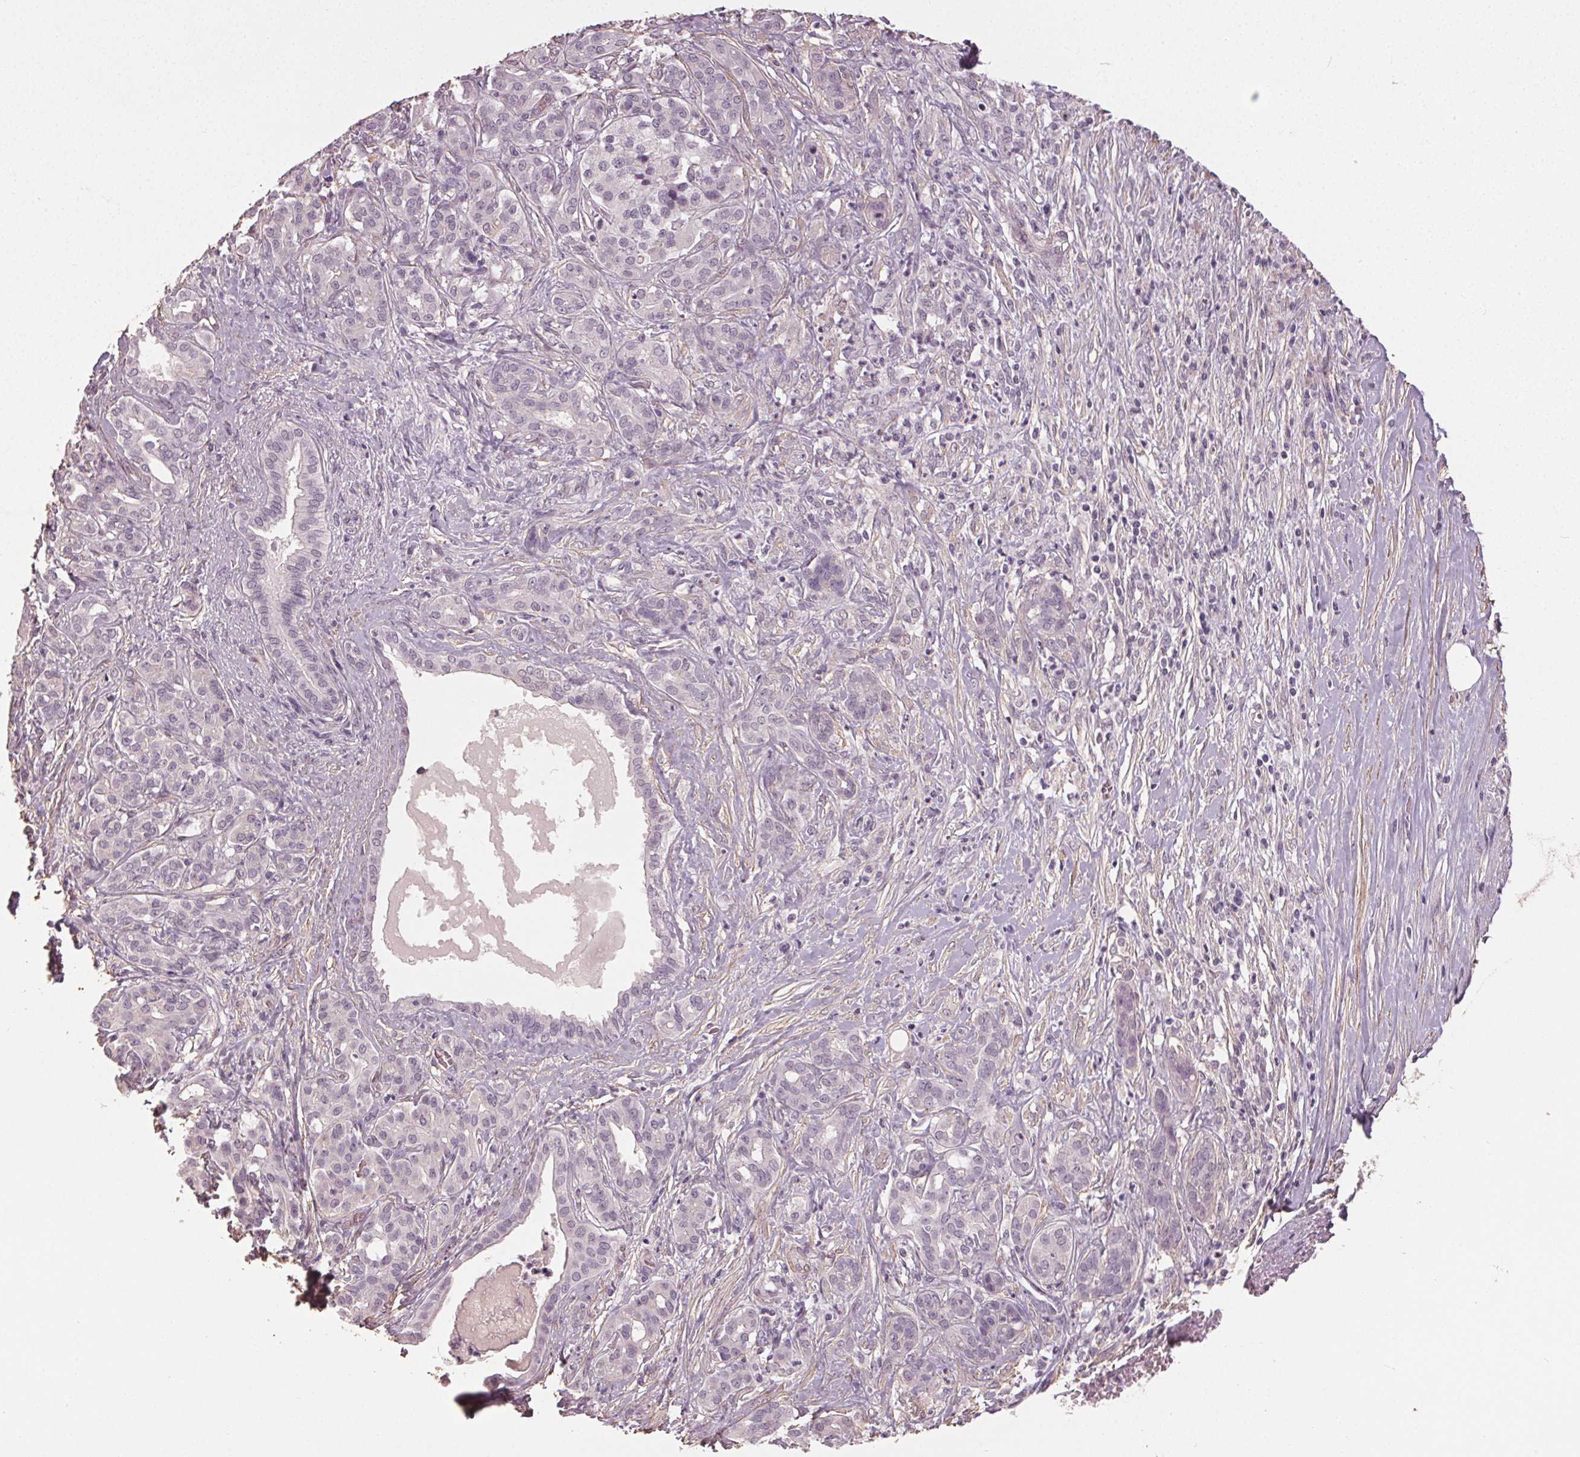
{"staining": {"intensity": "negative", "quantity": "none", "location": "none"}, "tissue": "pancreatic cancer", "cell_type": "Tumor cells", "image_type": "cancer", "snomed": [{"axis": "morphology", "description": "Normal tissue, NOS"}, {"axis": "morphology", "description": "Inflammation, NOS"}, {"axis": "morphology", "description": "Adenocarcinoma, NOS"}, {"axis": "topography", "description": "Pancreas"}], "caption": "The image demonstrates no staining of tumor cells in pancreatic cancer.", "gene": "PKP1", "patient": {"sex": "male", "age": 57}}